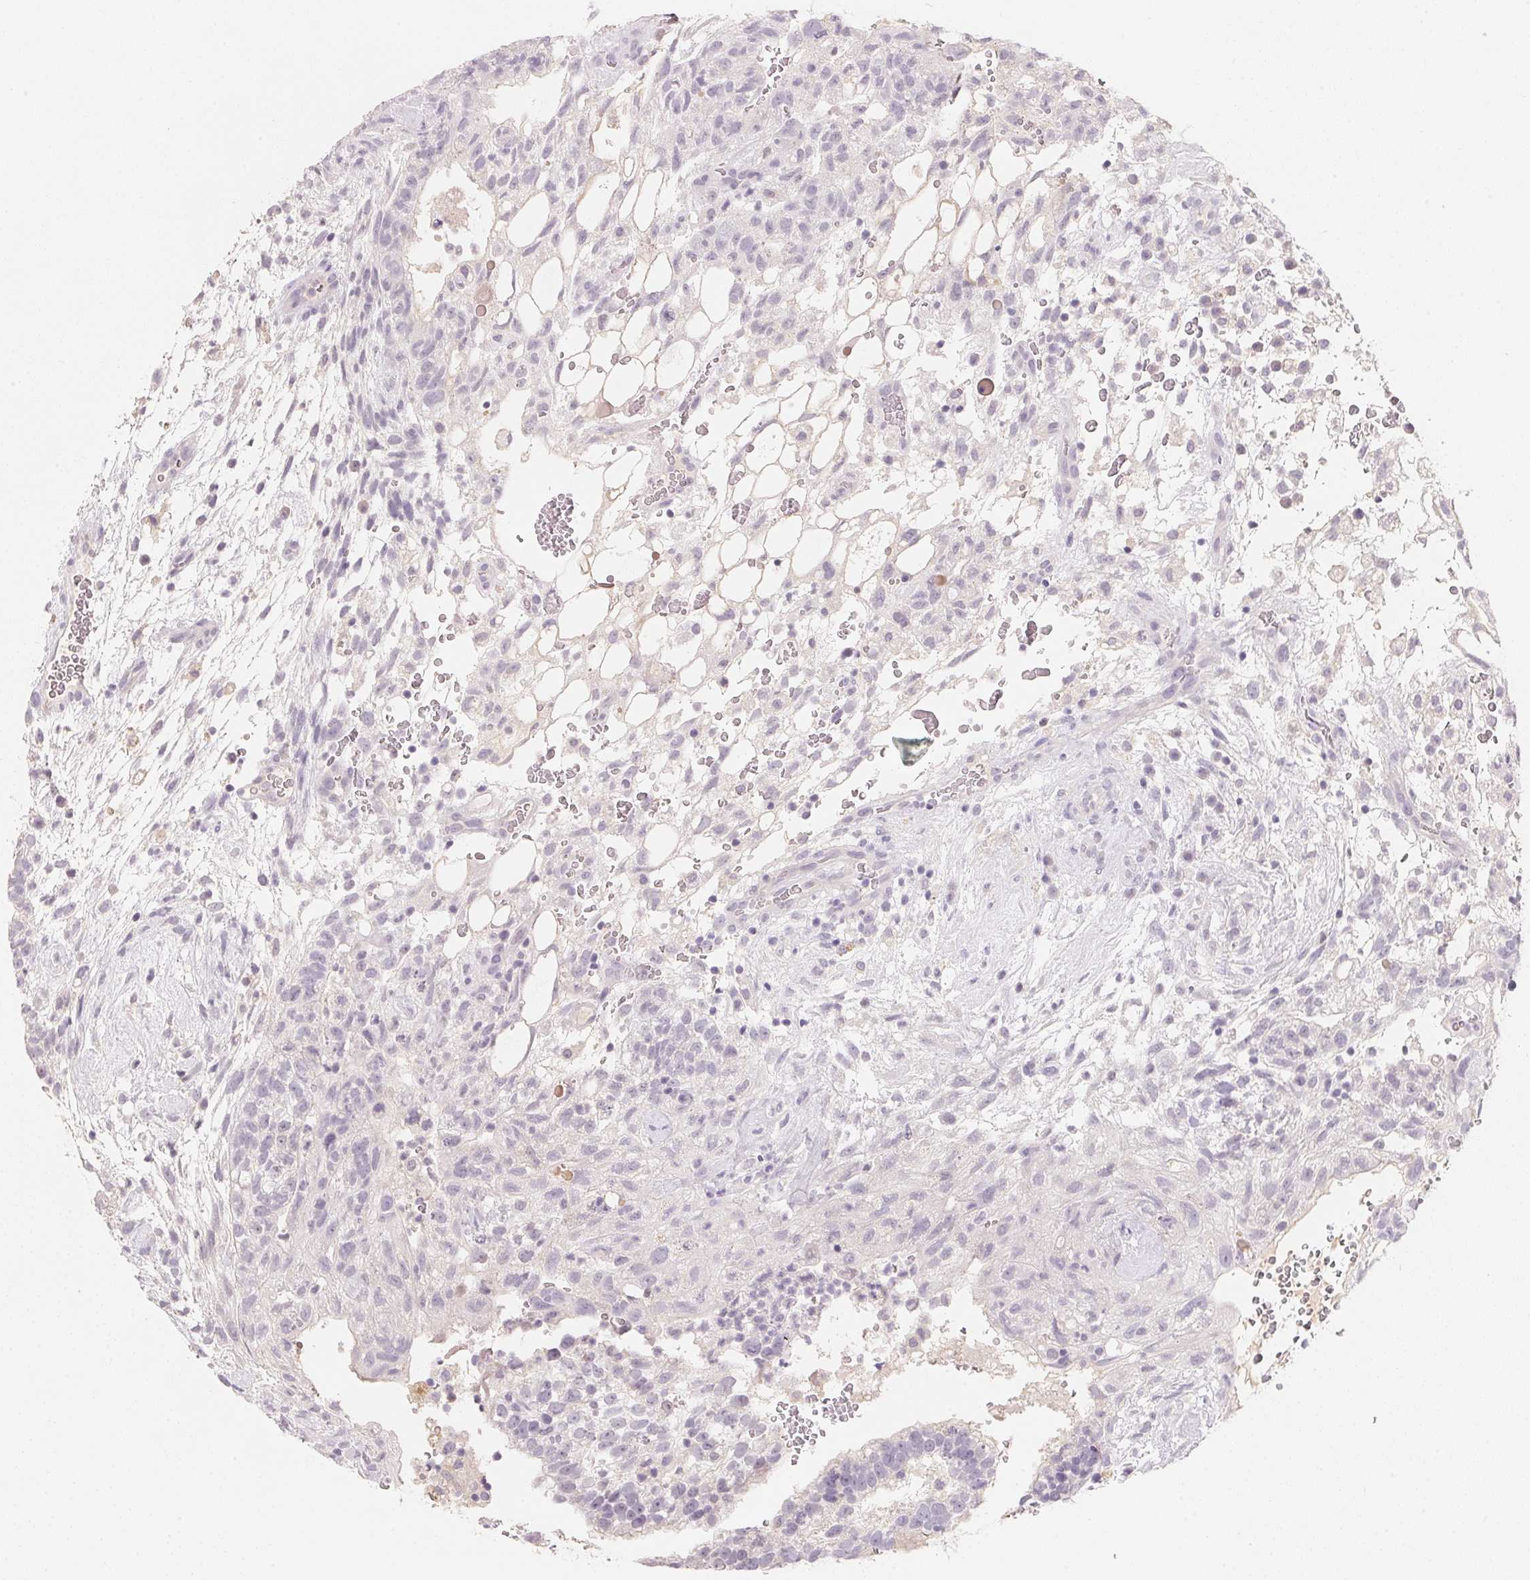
{"staining": {"intensity": "negative", "quantity": "none", "location": "none"}, "tissue": "testis cancer", "cell_type": "Tumor cells", "image_type": "cancer", "snomed": [{"axis": "morphology", "description": "Normal tissue, NOS"}, {"axis": "morphology", "description": "Carcinoma, Embryonal, NOS"}, {"axis": "topography", "description": "Testis"}], "caption": "Immunohistochemical staining of testis embryonal carcinoma shows no significant positivity in tumor cells. Brightfield microscopy of immunohistochemistry (IHC) stained with DAB (3,3'-diaminobenzidine) (brown) and hematoxylin (blue), captured at high magnification.", "gene": "MCOLN3", "patient": {"sex": "male", "age": 32}}